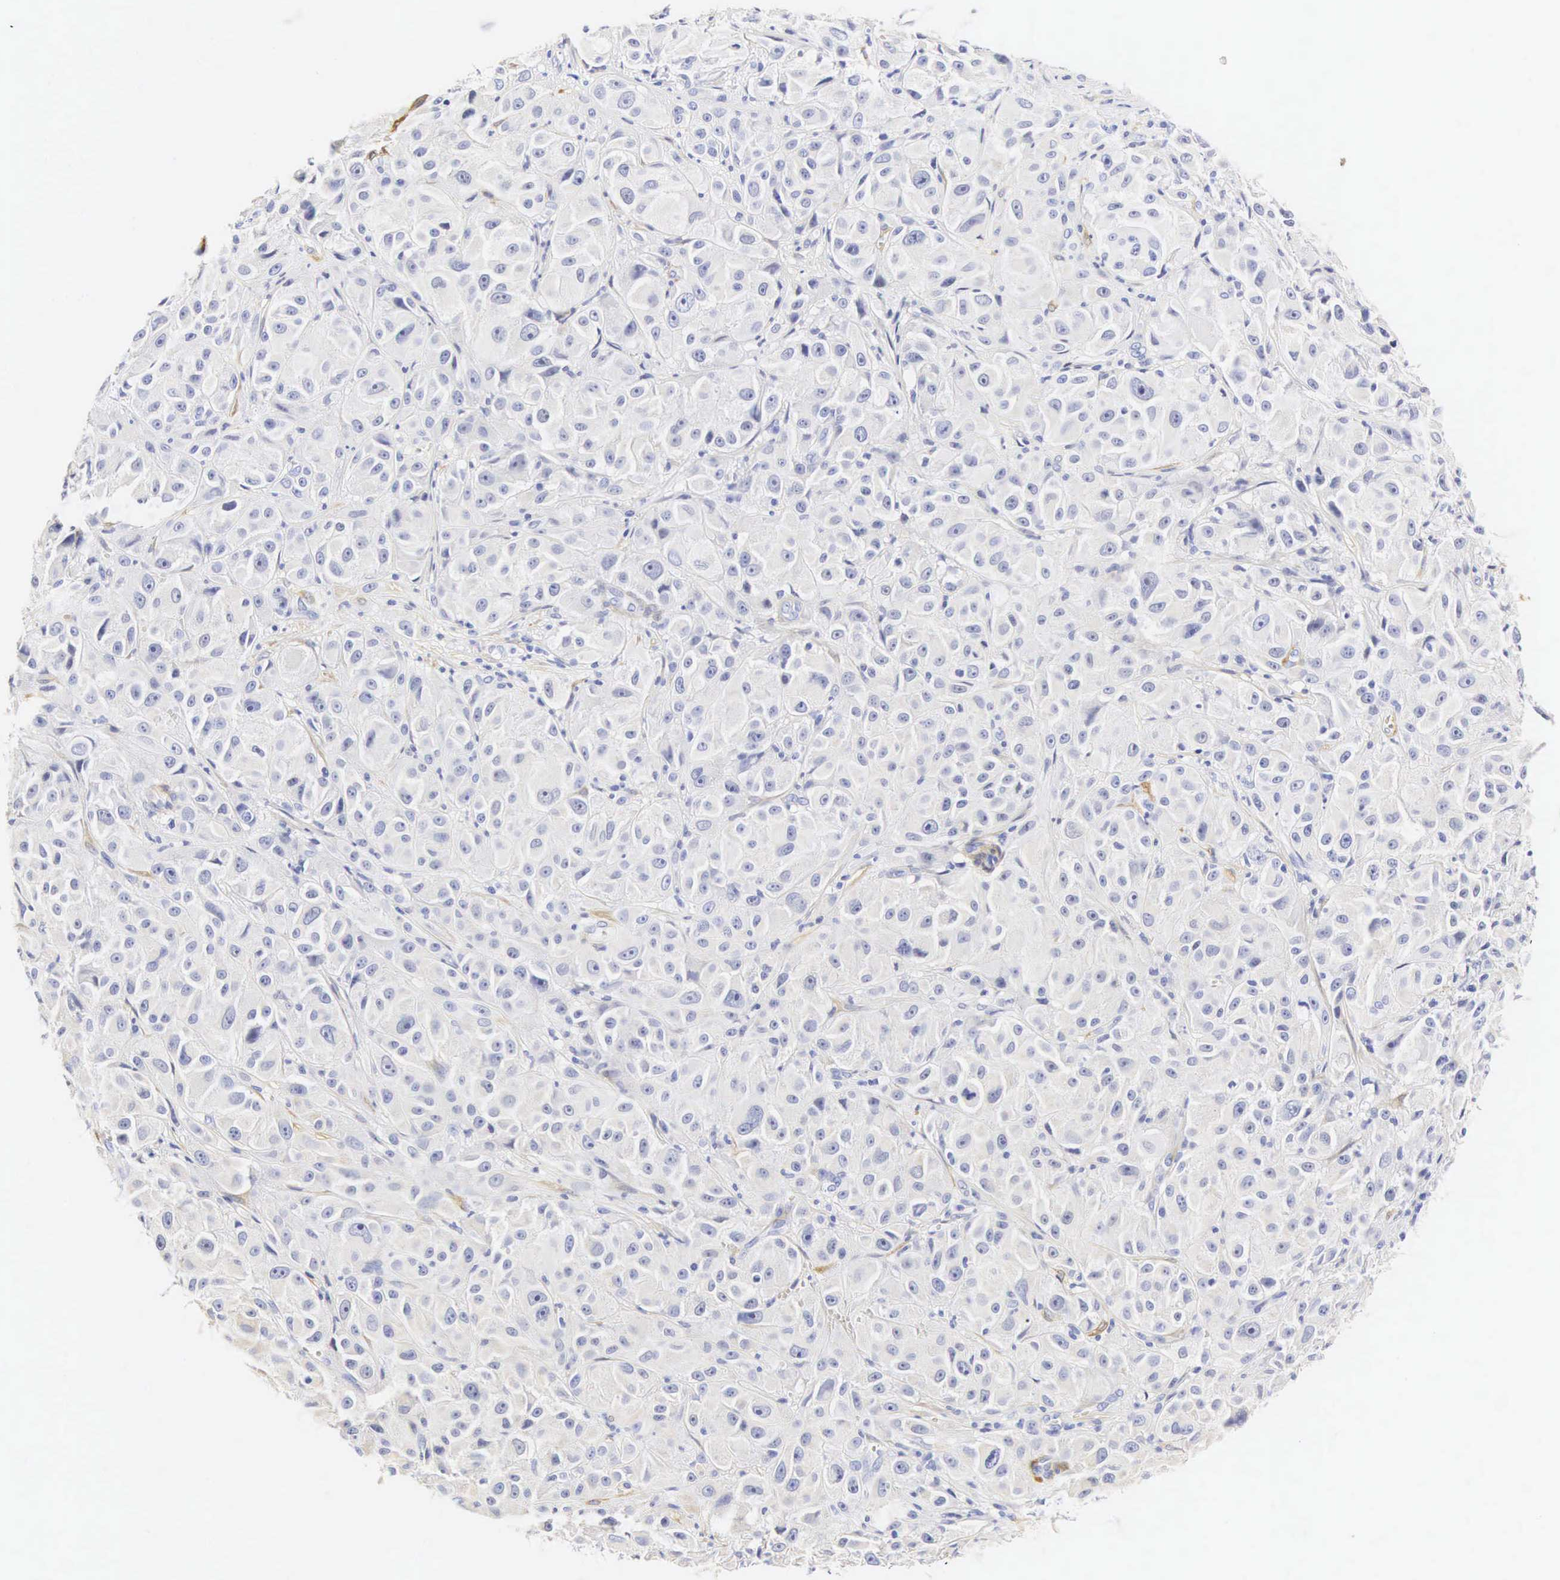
{"staining": {"intensity": "negative", "quantity": "none", "location": "none"}, "tissue": "melanoma", "cell_type": "Tumor cells", "image_type": "cancer", "snomed": [{"axis": "morphology", "description": "Malignant melanoma, NOS"}, {"axis": "topography", "description": "Skin"}], "caption": "Tumor cells show no significant positivity in melanoma.", "gene": "CNN1", "patient": {"sex": "male", "age": 56}}